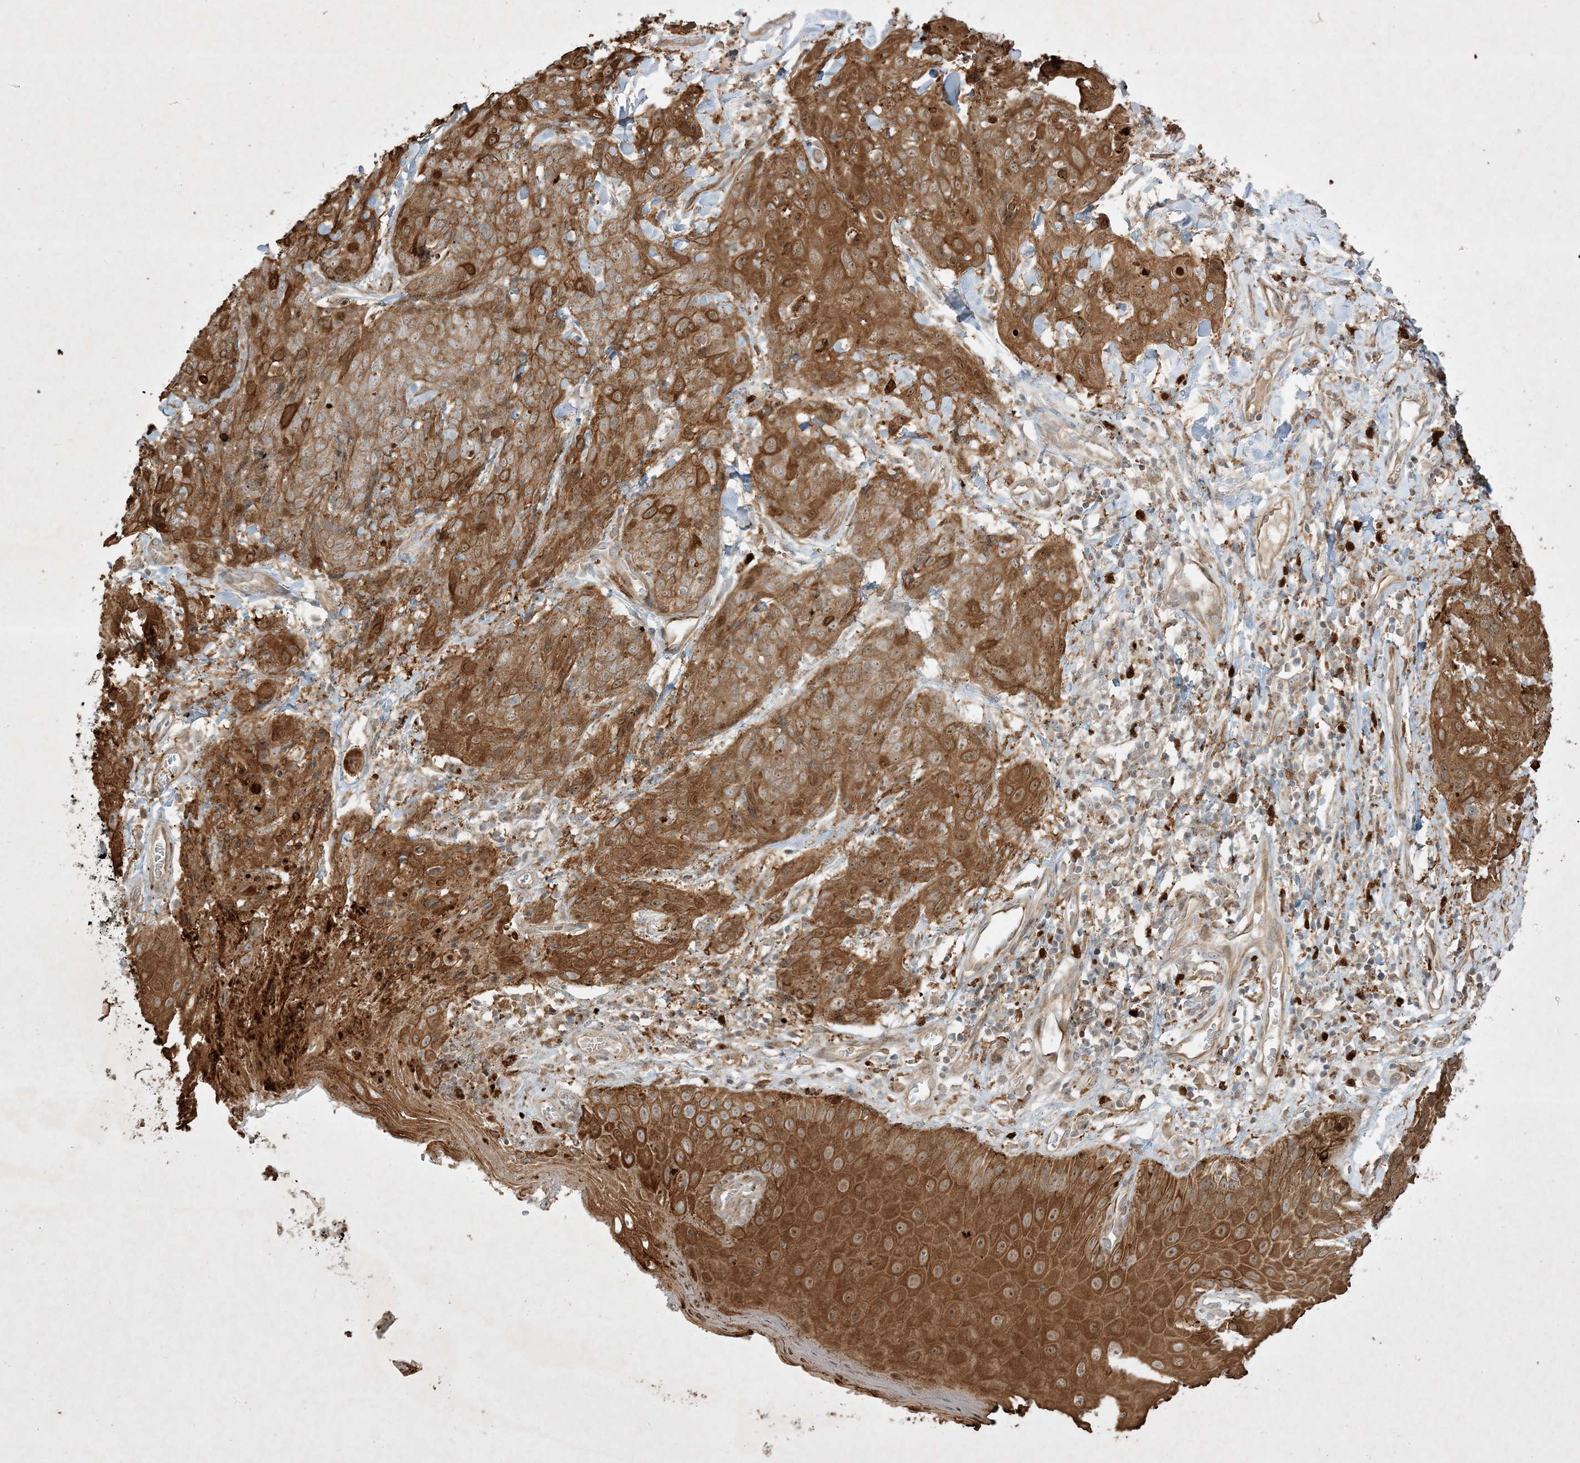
{"staining": {"intensity": "strong", "quantity": ">75%", "location": "cytoplasmic/membranous"}, "tissue": "skin cancer", "cell_type": "Tumor cells", "image_type": "cancer", "snomed": [{"axis": "morphology", "description": "Squamous cell carcinoma, NOS"}, {"axis": "topography", "description": "Skin"}, {"axis": "topography", "description": "Vulva"}], "caption": "Immunohistochemical staining of human skin squamous cell carcinoma shows high levels of strong cytoplasmic/membranous protein staining in approximately >75% of tumor cells.", "gene": "IFT57", "patient": {"sex": "female", "age": 85}}